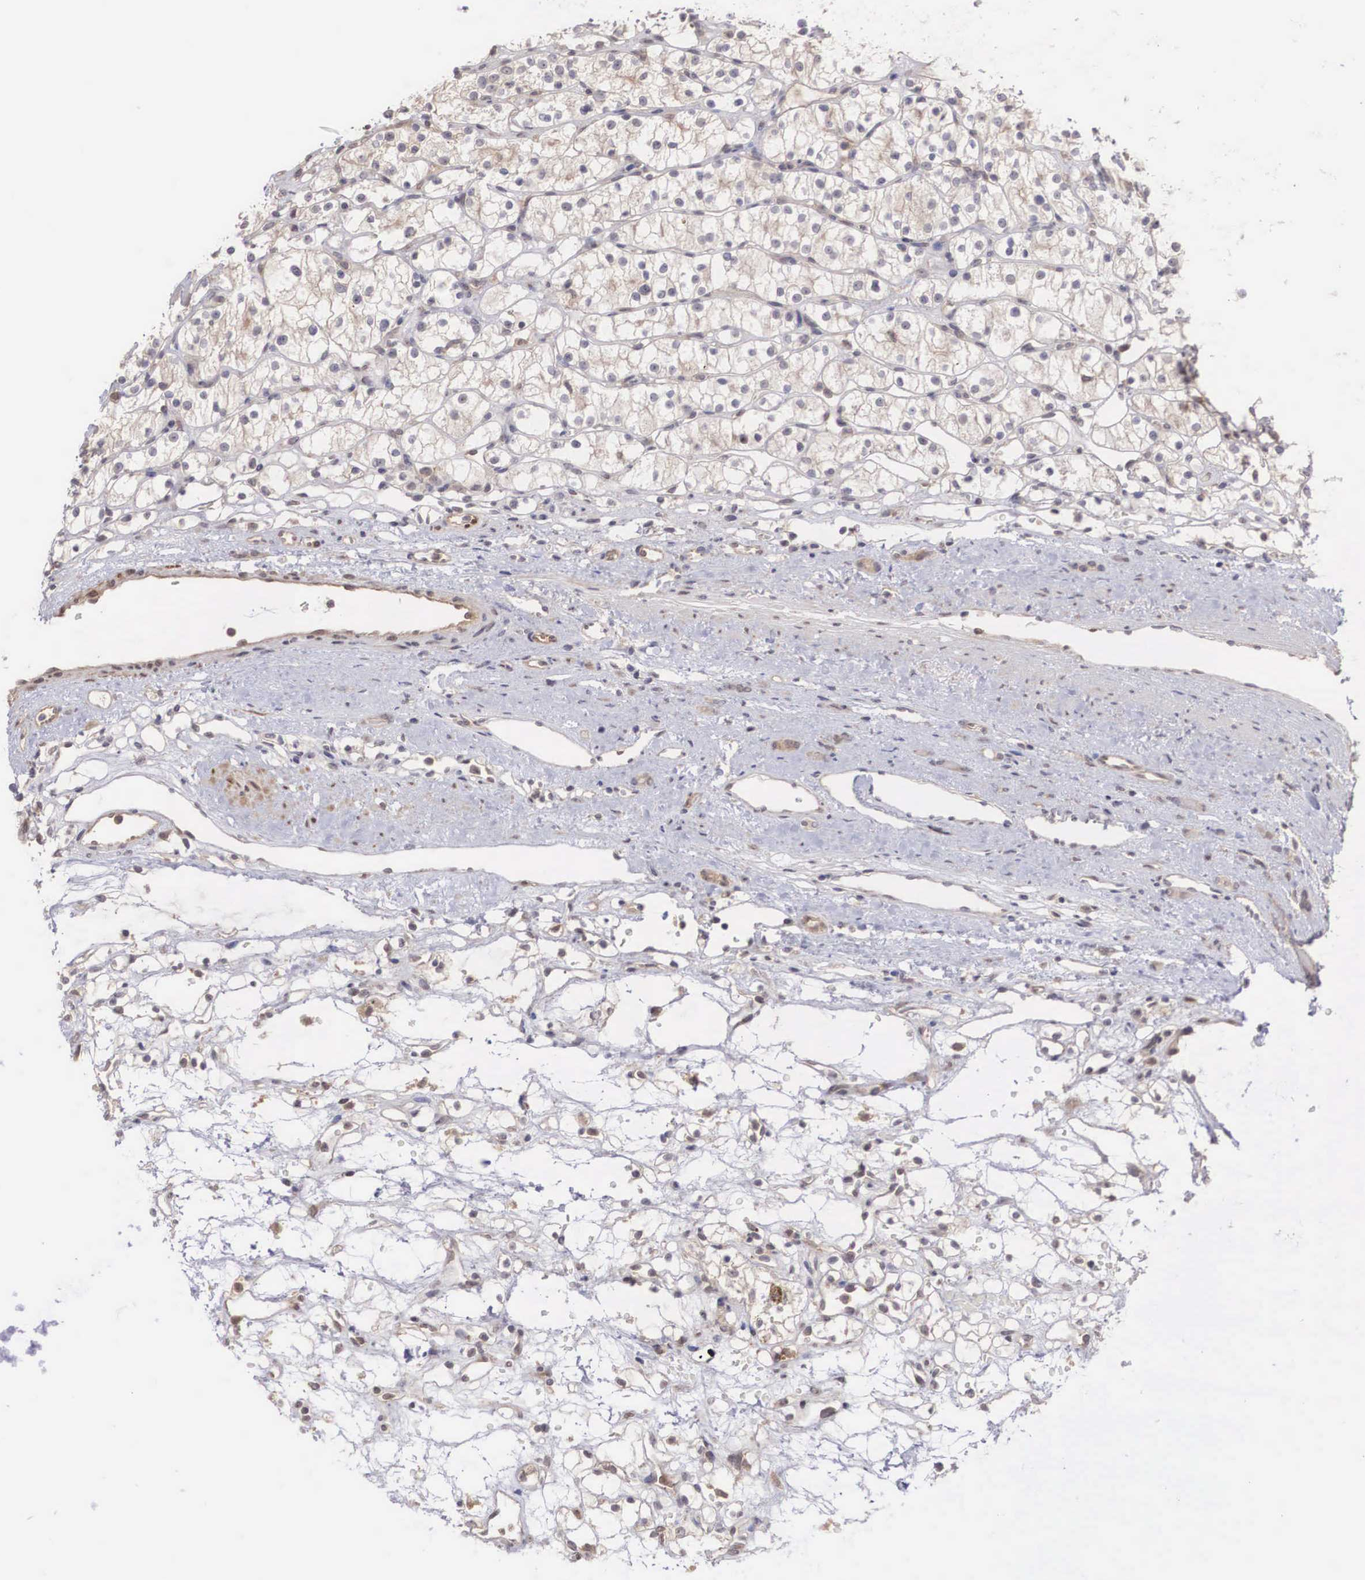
{"staining": {"intensity": "weak", "quantity": "25%-75%", "location": "cytoplasmic/membranous"}, "tissue": "renal cancer", "cell_type": "Tumor cells", "image_type": "cancer", "snomed": [{"axis": "morphology", "description": "Adenocarcinoma, NOS"}, {"axis": "topography", "description": "Kidney"}], "caption": "Renal cancer (adenocarcinoma) stained with DAB (3,3'-diaminobenzidine) immunohistochemistry (IHC) exhibits low levels of weak cytoplasmic/membranous expression in approximately 25%-75% of tumor cells. (DAB IHC with brightfield microscopy, high magnification).", "gene": "DNAJB7", "patient": {"sex": "female", "age": 60}}